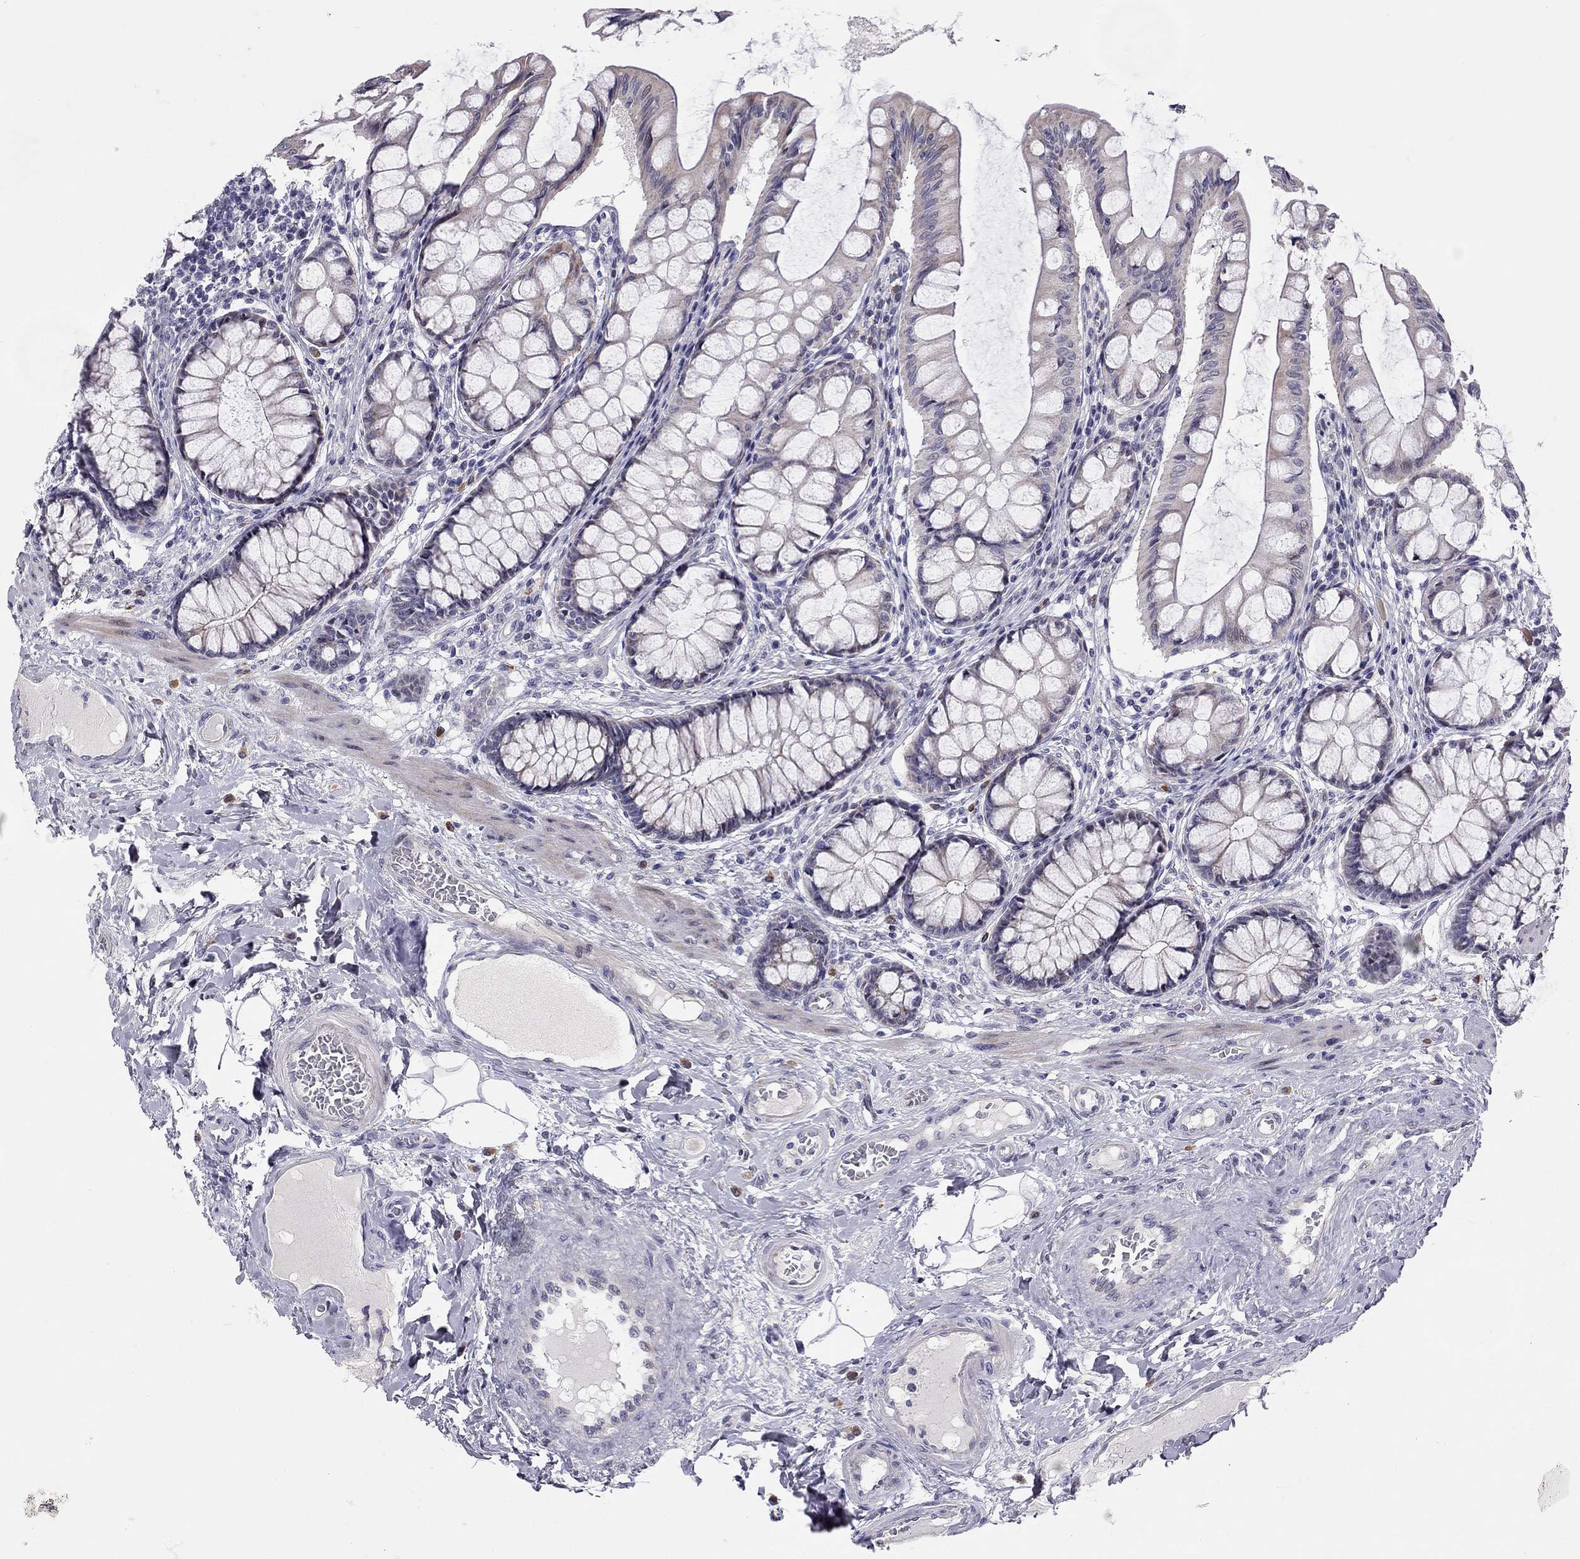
{"staining": {"intensity": "negative", "quantity": "none", "location": "none"}, "tissue": "colon", "cell_type": "Endothelial cells", "image_type": "normal", "snomed": [{"axis": "morphology", "description": "Normal tissue, NOS"}, {"axis": "topography", "description": "Colon"}], "caption": "Immunohistochemistry of benign human colon reveals no staining in endothelial cells. The staining is performed using DAB (3,3'-diaminobenzidine) brown chromogen with nuclei counter-stained in using hematoxylin.", "gene": "C8orf88", "patient": {"sex": "female", "age": 65}}